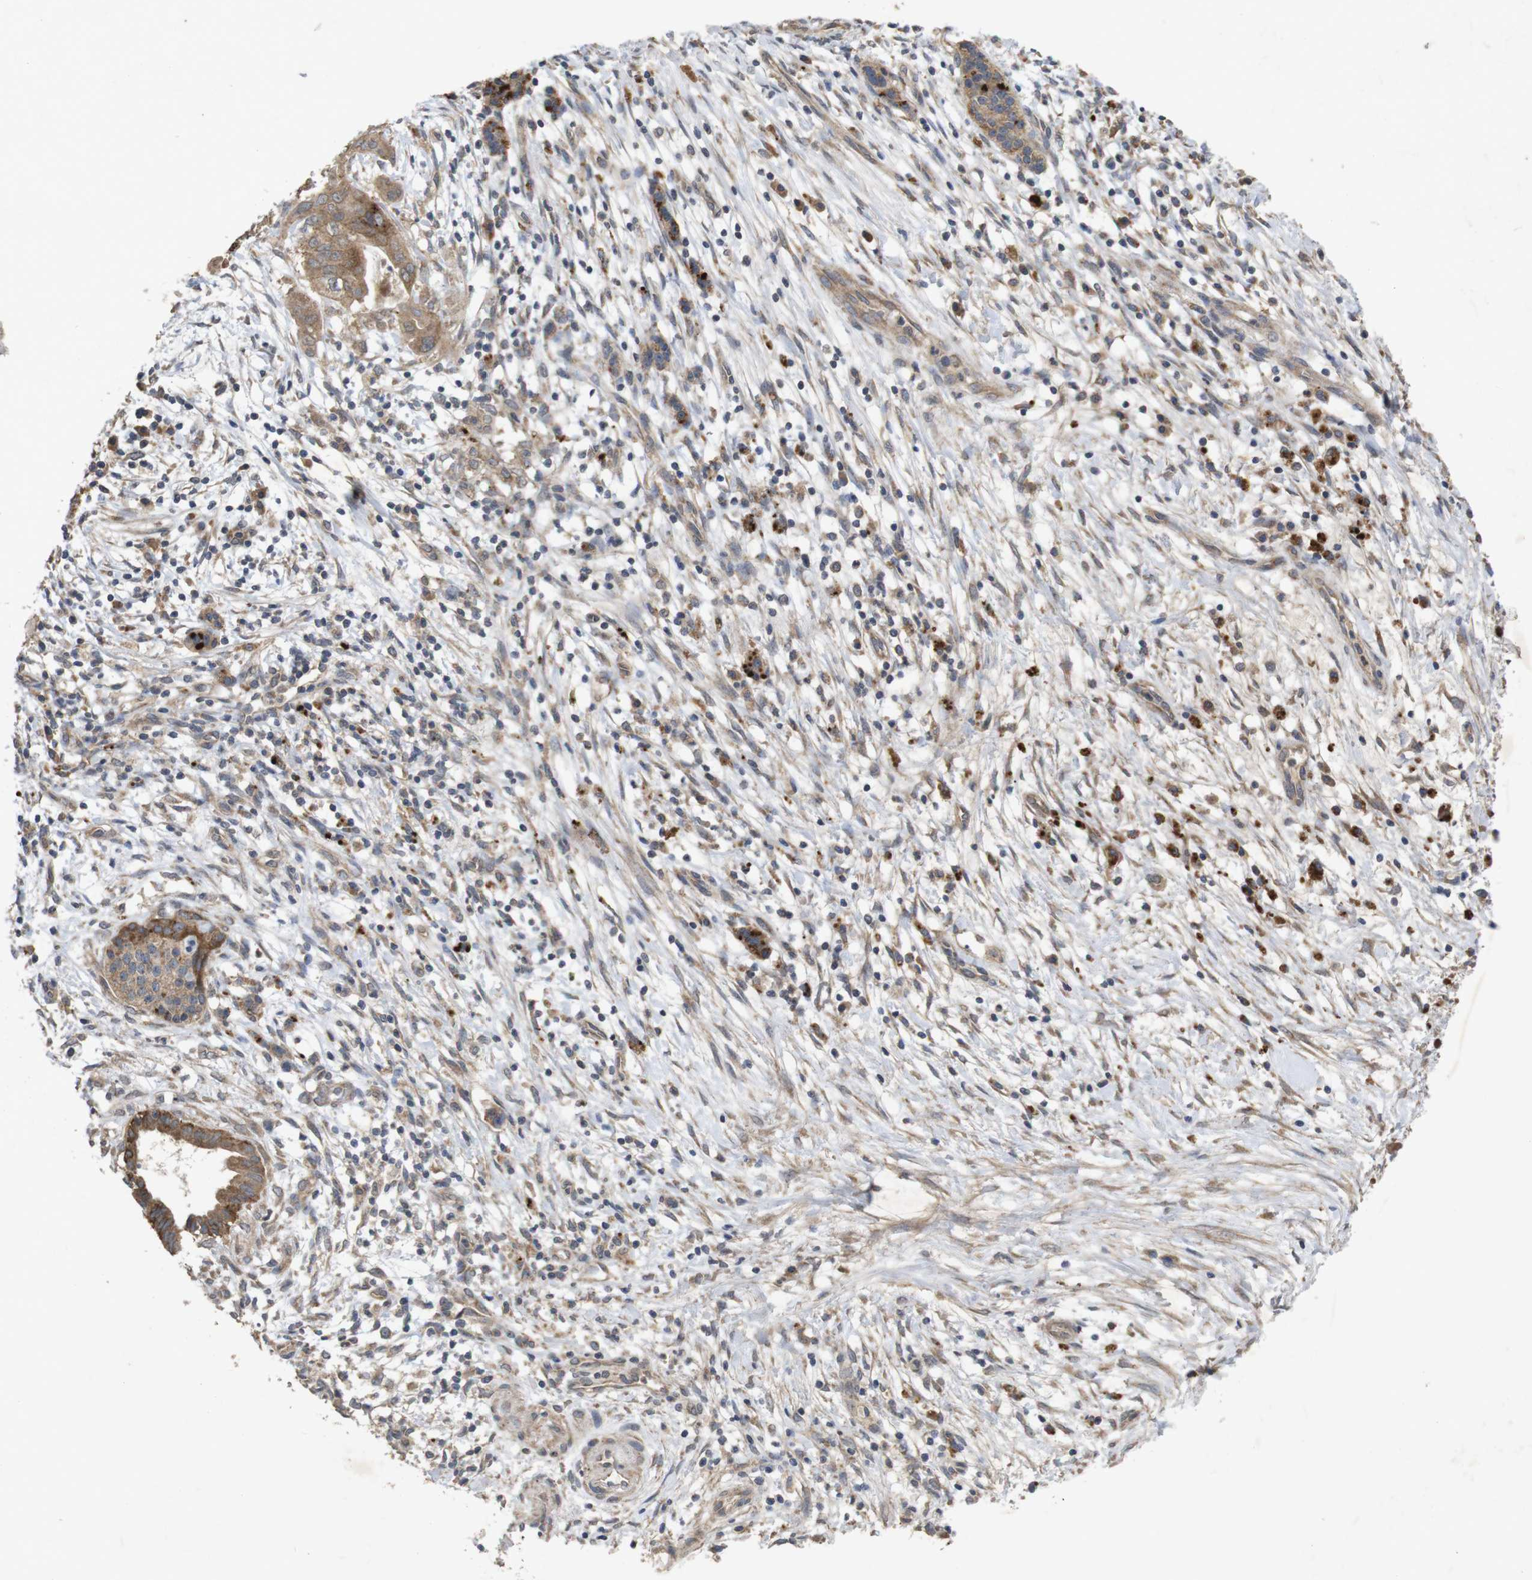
{"staining": {"intensity": "moderate", "quantity": ">75%", "location": "cytoplasmic/membranous"}, "tissue": "pancreatic cancer", "cell_type": "Tumor cells", "image_type": "cancer", "snomed": [{"axis": "morphology", "description": "Adenocarcinoma, NOS"}, {"axis": "topography", "description": "Pancreas"}], "caption": "Immunohistochemistry (DAB) staining of pancreatic cancer exhibits moderate cytoplasmic/membranous protein expression in about >75% of tumor cells.", "gene": "KCNS3", "patient": {"sex": "female", "age": 75}}